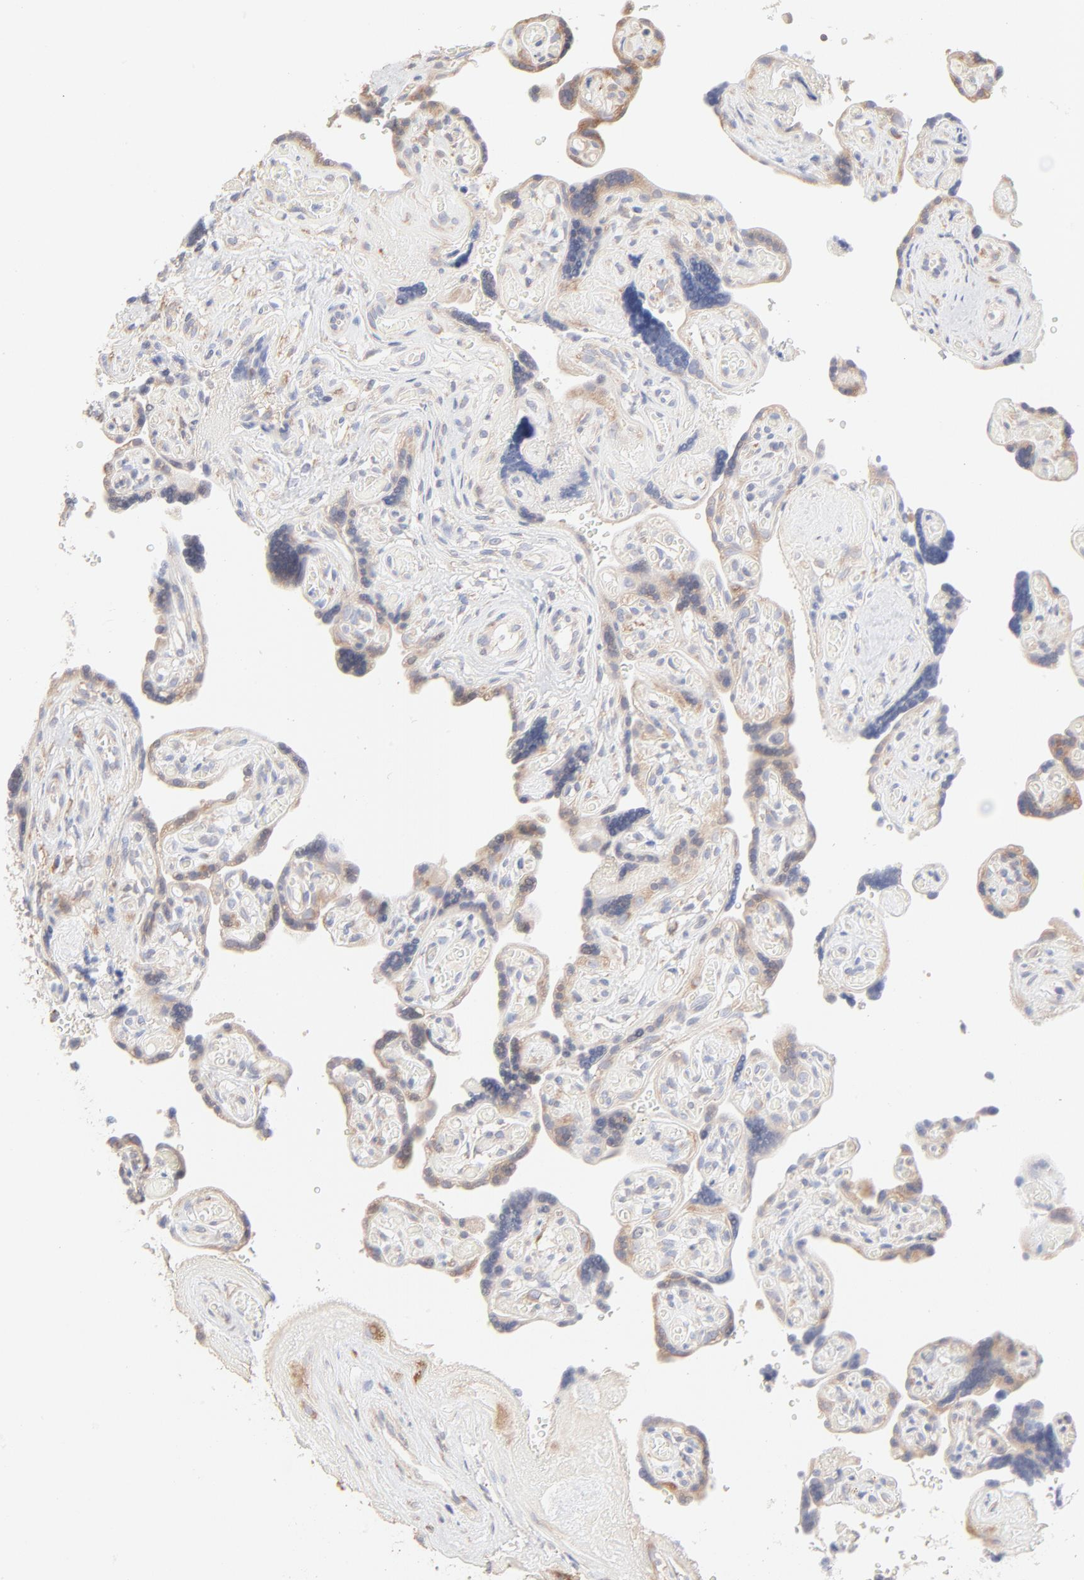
{"staining": {"intensity": "moderate", "quantity": ">75%", "location": "cytoplasmic/membranous"}, "tissue": "placenta", "cell_type": "Decidual cells", "image_type": "normal", "snomed": [{"axis": "morphology", "description": "Normal tissue, NOS"}, {"axis": "topography", "description": "Placenta"}], "caption": "Approximately >75% of decidual cells in unremarkable placenta reveal moderate cytoplasmic/membranous protein positivity as visualized by brown immunohistochemical staining.", "gene": "RPS21", "patient": {"sex": "female", "age": 30}}